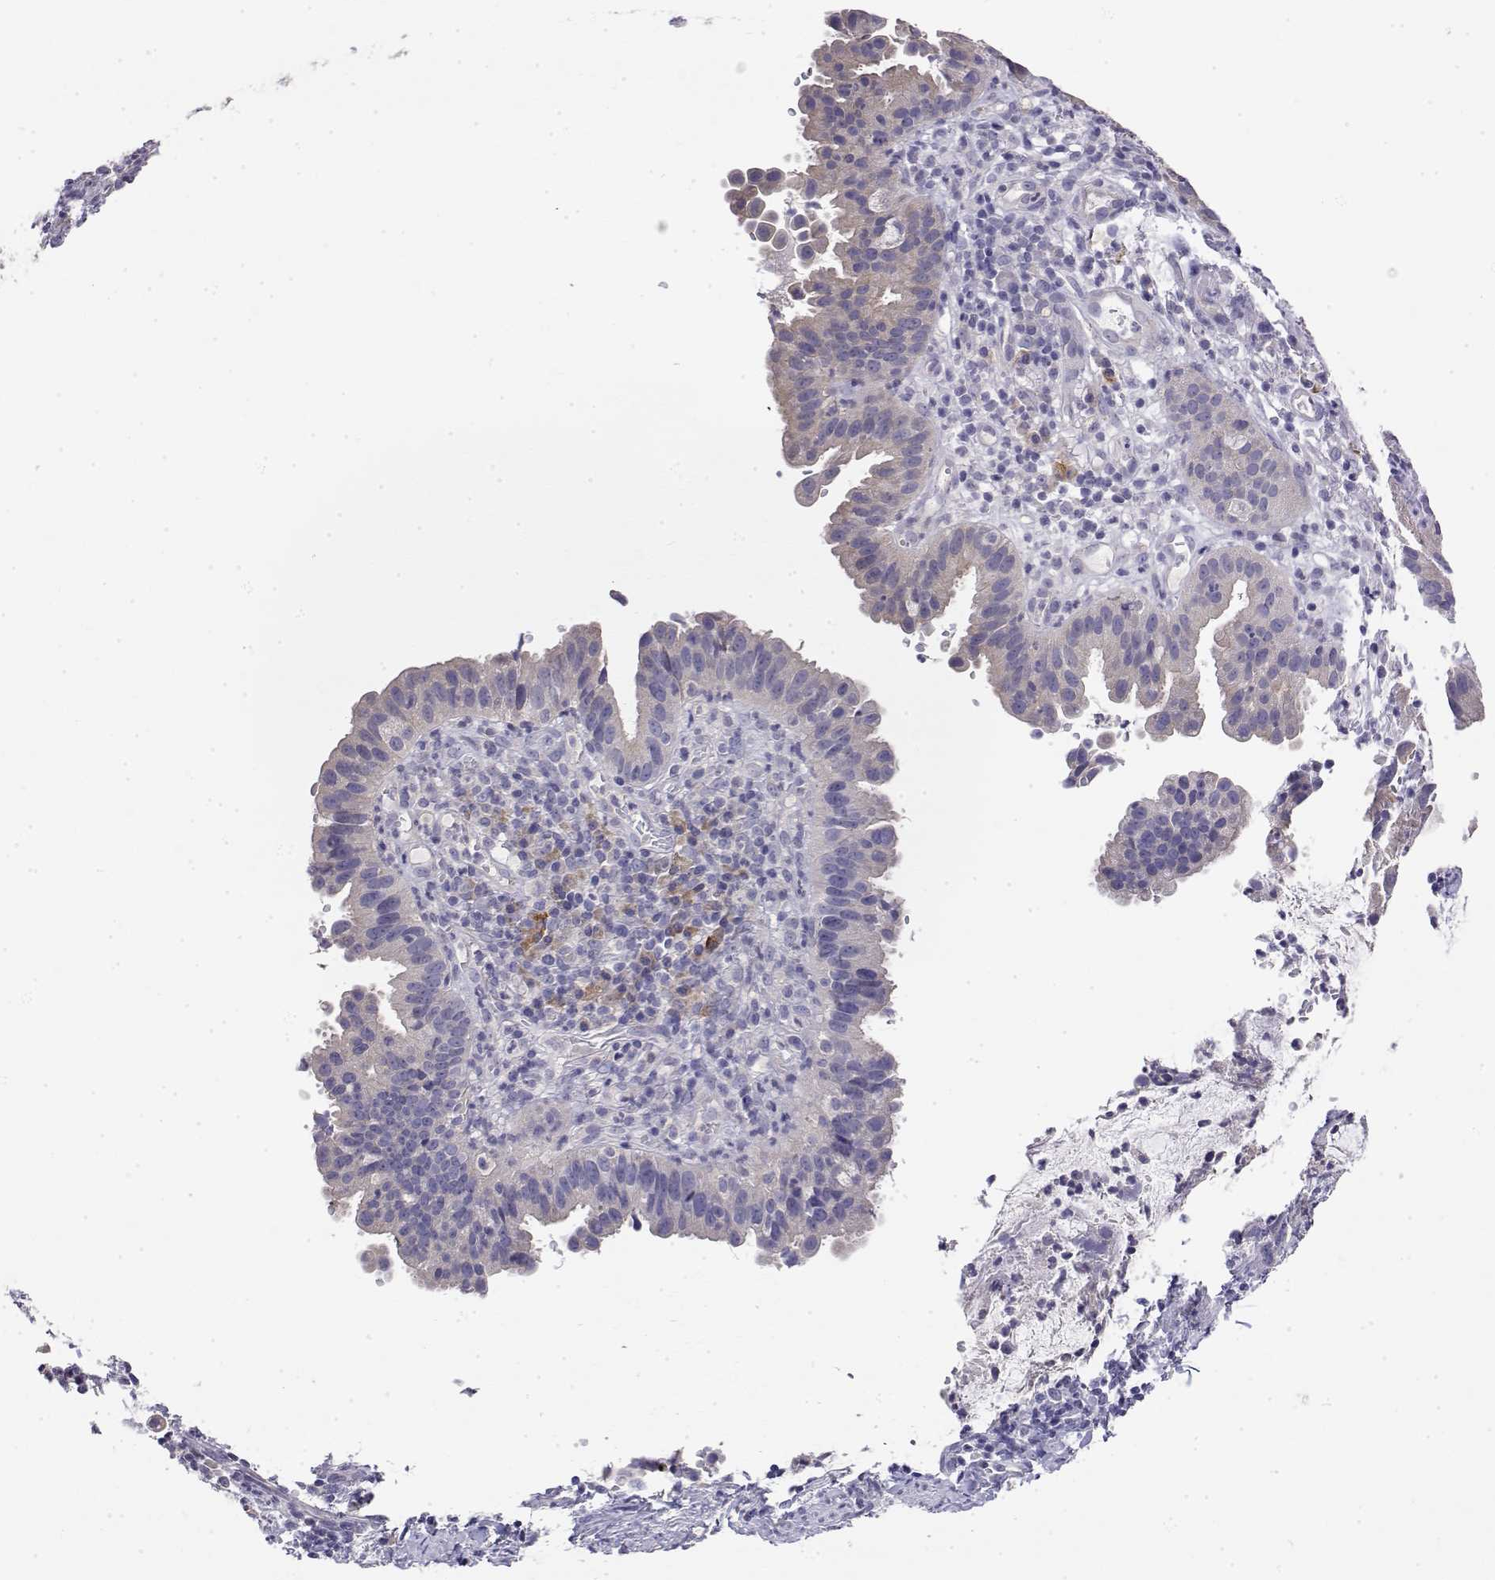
{"staining": {"intensity": "negative", "quantity": "none", "location": "none"}, "tissue": "cervical cancer", "cell_type": "Tumor cells", "image_type": "cancer", "snomed": [{"axis": "morphology", "description": "Adenocarcinoma, NOS"}, {"axis": "topography", "description": "Cervix"}], "caption": "IHC micrograph of human cervical cancer stained for a protein (brown), which displays no positivity in tumor cells.", "gene": "LY6D", "patient": {"sex": "female", "age": 34}}